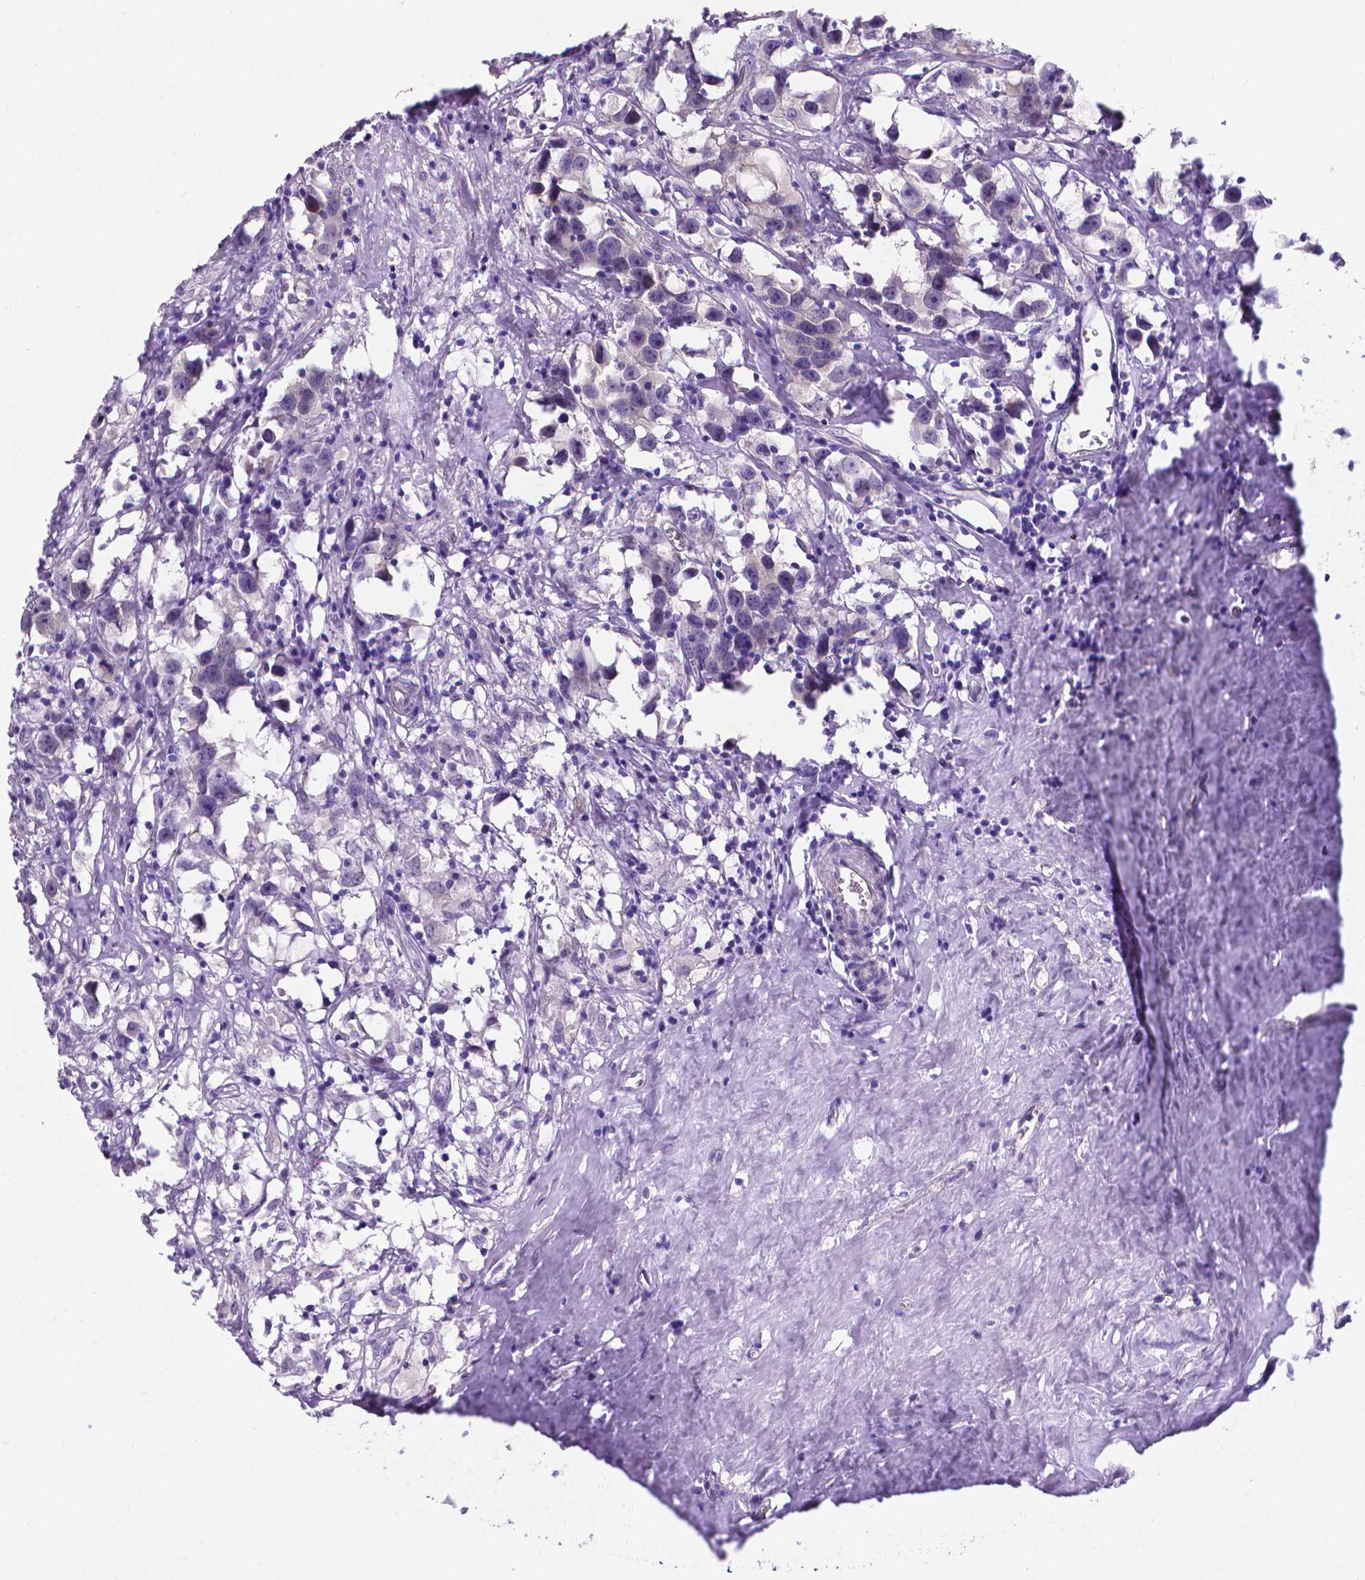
{"staining": {"intensity": "negative", "quantity": "none", "location": "none"}, "tissue": "testis cancer", "cell_type": "Tumor cells", "image_type": "cancer", "snomed": [{"axis": "morphology", "description": "Seminoma, NOS"}, {"axis": "topography", "description": "Testis"}], "caption": "Tumor cells are negative for brown protein staining in testis seminoma.", "gene": "CLIC4", "patient": {"sex": "male", "age": 49}}